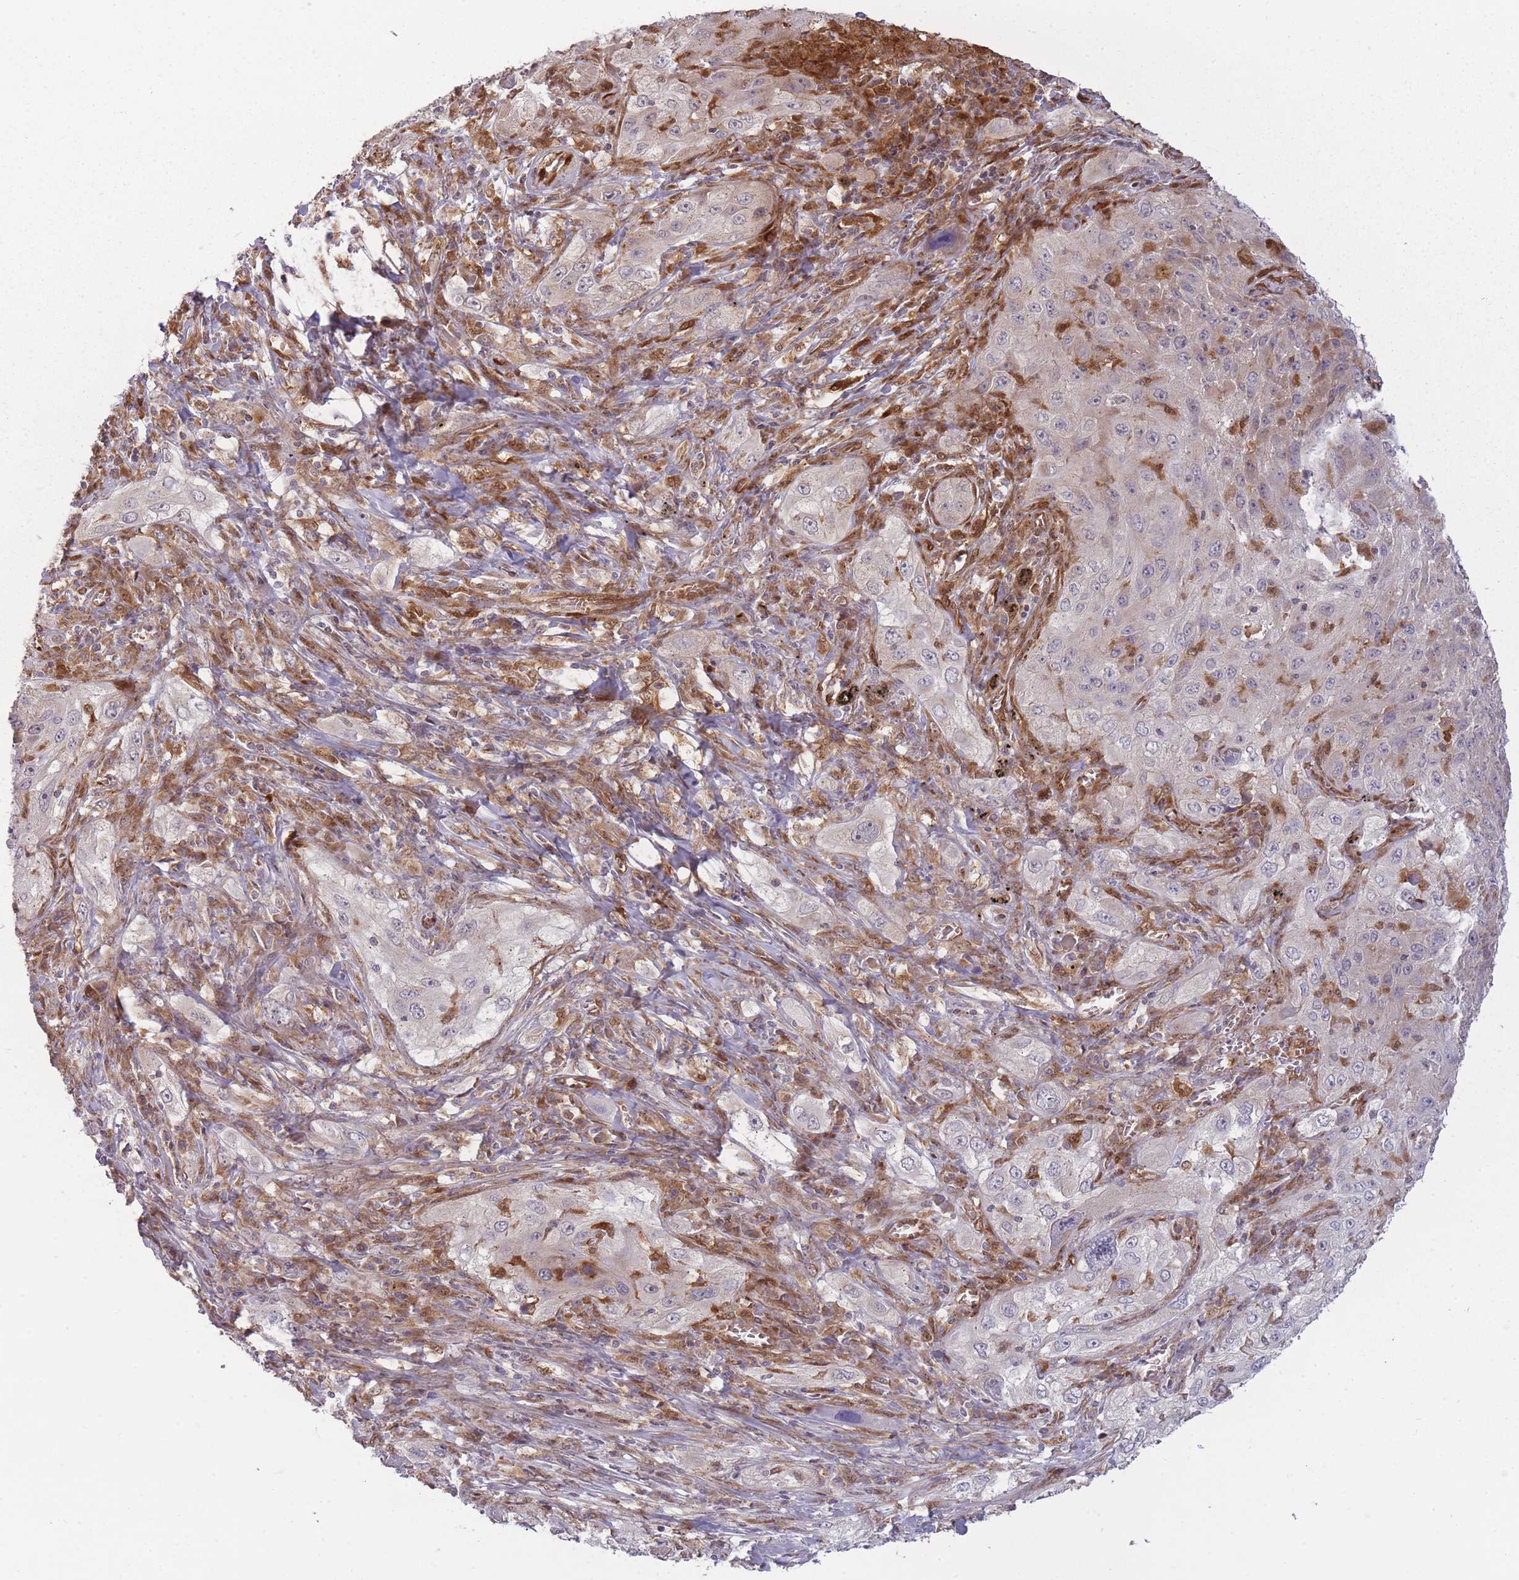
{"staining": {"intensity": "negative", "quantity": "none", "location": "none"}, "tissue": "lung cancer", "cell_type": "Tumor cells", "image_type": "cancer", "snomed": [{"axis": "morphology", "description": "Squamous cell carcinoma, NOS"}, {"axis": "topography", "description": "Lung"}], "caption": "DAB immunohistochemical staining of lung cancer (squamous cell carcinoma) shows no significant expression in tumor cells.", "gene": "LGALS9", "patient": {"sex": "female", "age": 69}}